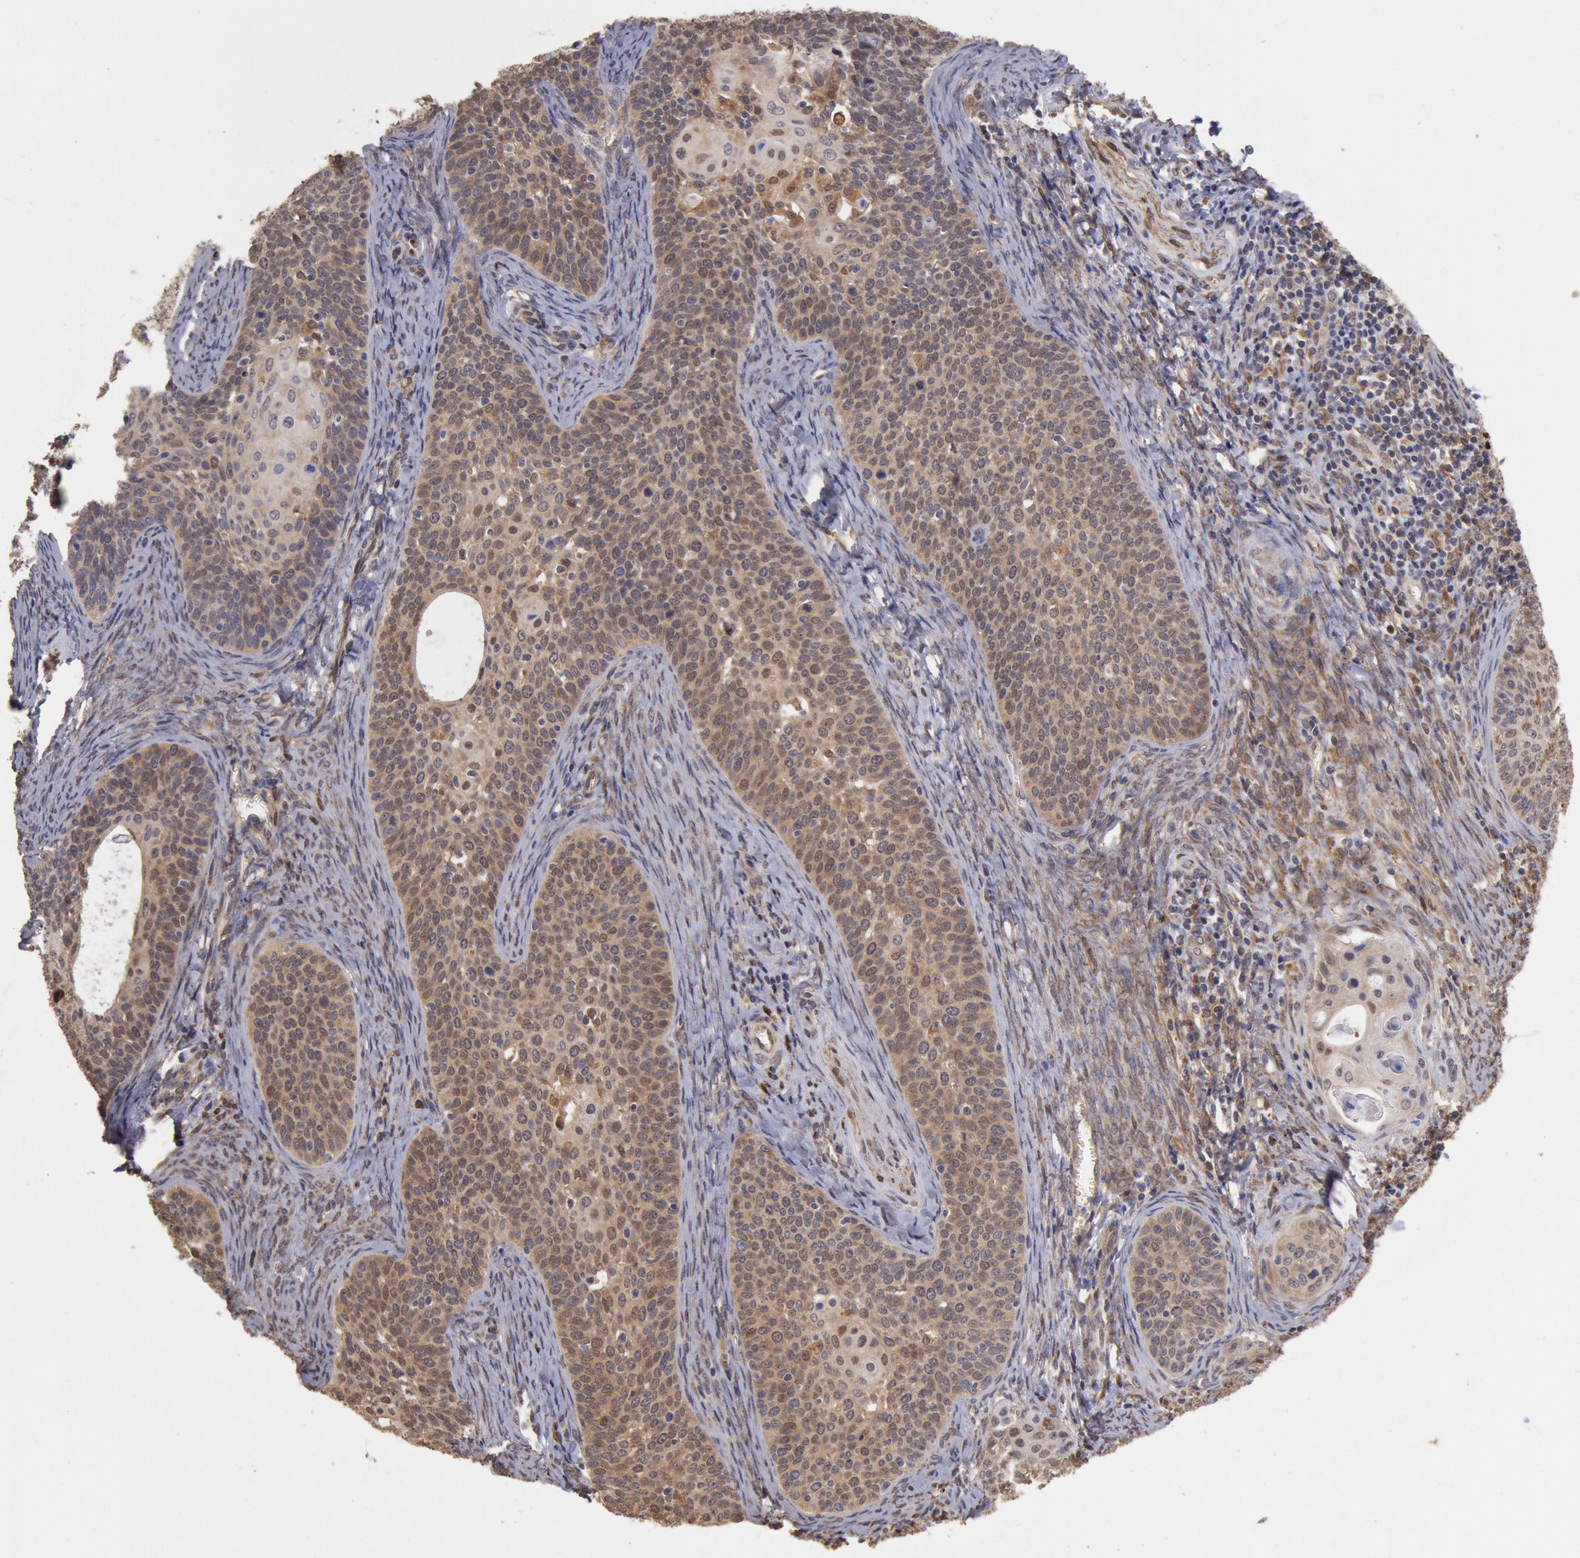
{"staining": {"intensity": "moderate", "quantity": ">75%", "location": "cytoplasmic/membranous,nuclear"}, "tissue": "cervical cancer", "cell_type": "Tumor cells", "image_type": "cancer", "snomed": [{"axis": "morphology", "description": "Squamous cell carcinoma, NOS"}, {"axis": "topography", "description": "Cervix"}], "caption": "Protein expression by IHC demonstrates moderate cytoplasmic/membranous and nuclear positivity in approximately >75% of tumor cells in cervical cancer (squamous cell carcinoma). Using DAB (brown) and hematoxylin (blue) stains, captured at high magnification using brightfield microscopy.", "gene": "COMT", "patient": {"sex": "female", "age": 33}}